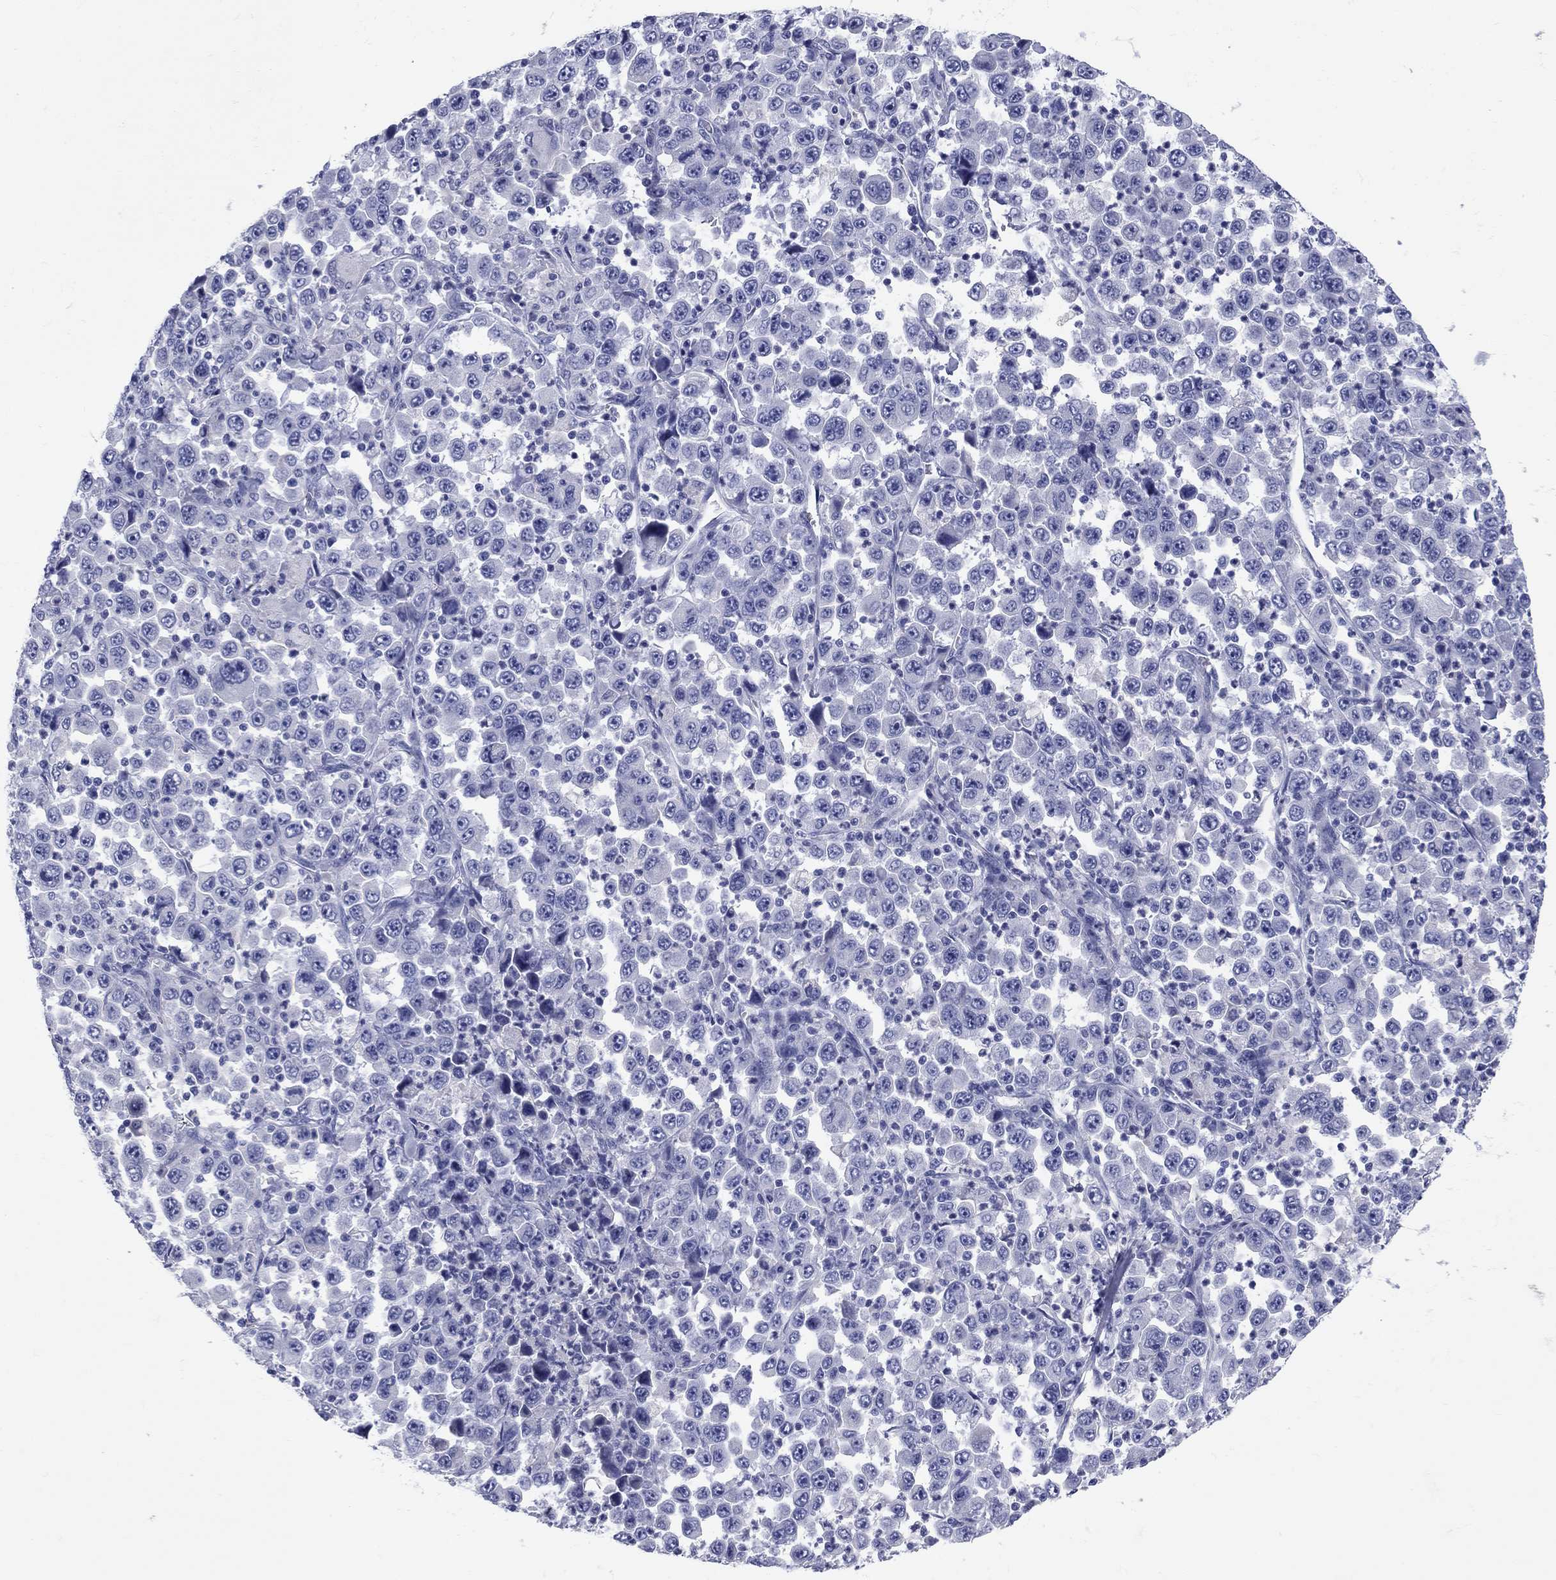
{"staining": {"intensity": "negative", "quantity": "none", "location": "none"}, "tissue": "stomach cancer", "cell_type": "Tumor cells", "image_type": "cancer", "snomed": [{"axis": "morphology", "description": "Normal tissue, NOS"}, {"axis": "morphology", "description": "Adenocarcinoma, NOS"}, {"axis": "topography", "description": "Stomach, upper"}, {"axis": "topography", "description": "Stomach"}], "caption": "Human stomach cancer (adenocarcinoma) stained for a protein using IHC shows no positivity in tumor cells.", "gene": "PRKCG", "patient": {"sex": "male", "age": 59}}